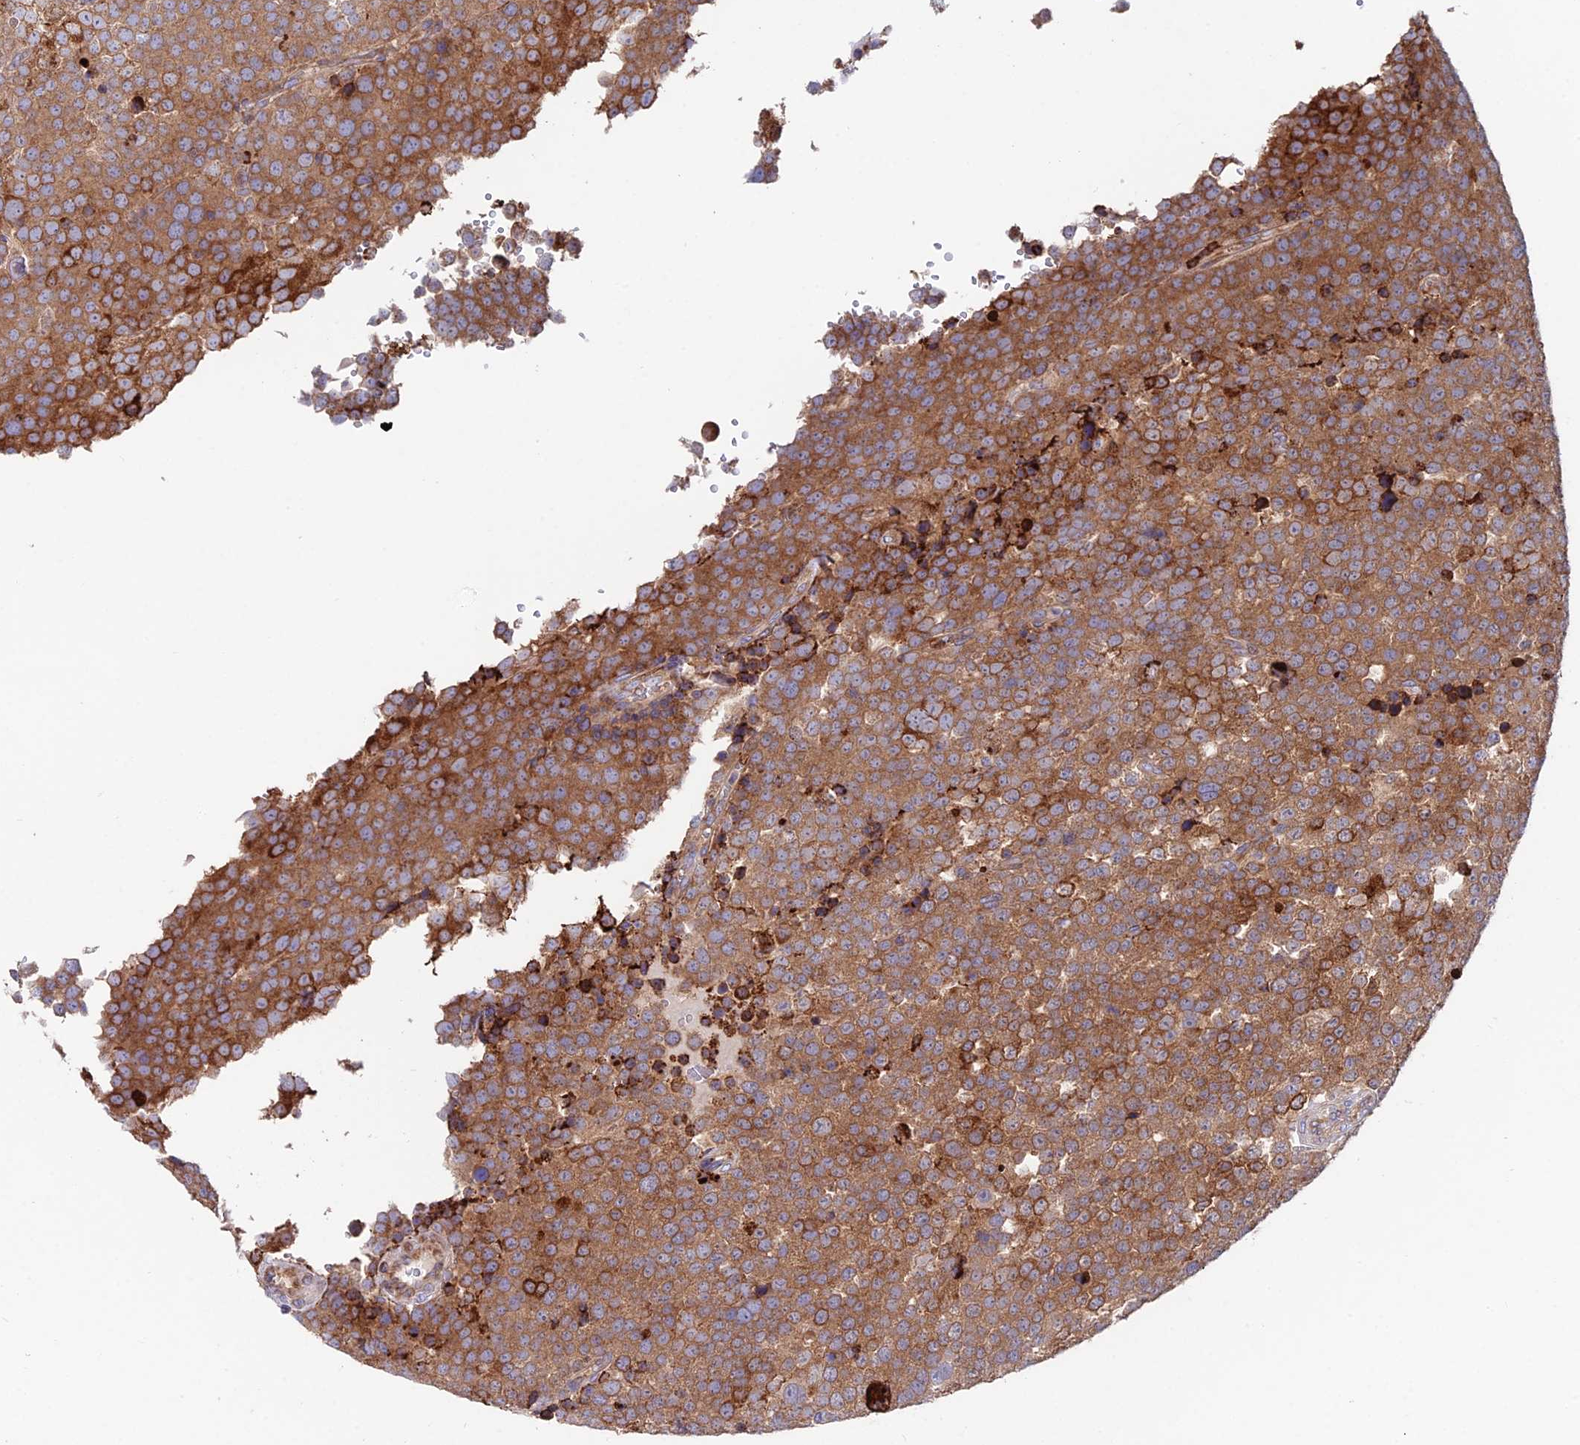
{"staining": {"intensity": "strong", "quantity": ">75%", "location": "cytoplasmic/membranous"}, "tissue": "testis cancer", "cell_type": "Tumor cells", "image_type": "cancer", "snomed": [{"axis": "morphology", "description": "Seminoma, NOS"}, {"axis": "topography", "description": "Testis"}], "caption": "Protein positivity by immunohistochemistry shows strong cytoplasmic/membranous staining in approximately >75% of tumor cells in testis cancer (seminoma).", "gene": "EIF3K", "patient": {"sex": "male", "age": 71}}